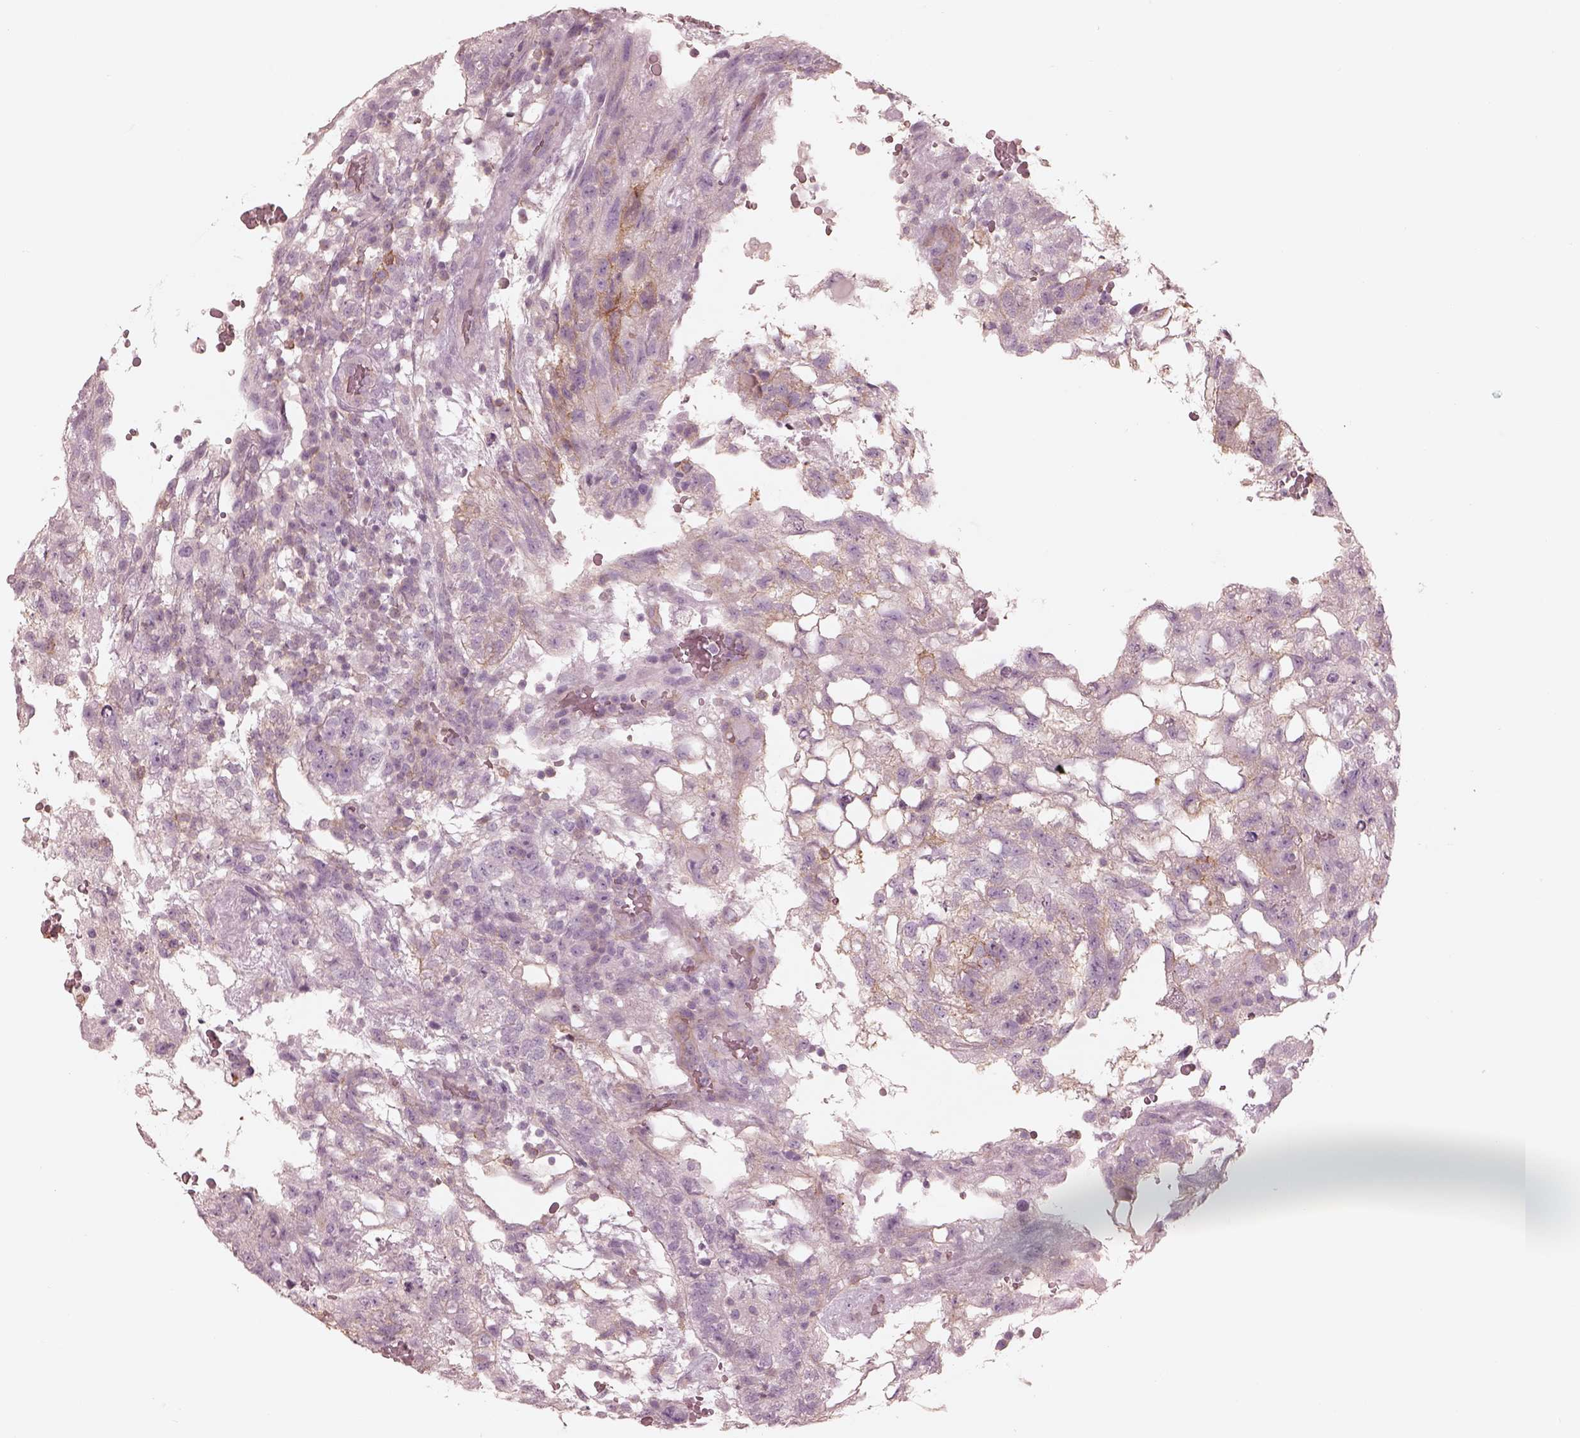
{"staining": {"intensity": "weak", "quantity": "25%-75%", "location": "cytoplasmic/membranous"}, "tissue": "testis cancer", "cell_type": "Tumor cells", "image_type": "cancer", "snomed": [{"axis": "morphology", "description": "Carcinoma, Embryonal, NOS"}, {"axis": "topography", "description": "Testis"}], "caption": "A low amount of weak cytoplasmic/membranous expression is seen in approximately 25%-75% of tumor cells in testis cancer (embryonal carcinoma) tissue.", "gene": "GPRIN1", "patient": {"sex": "male", "age": 32}}